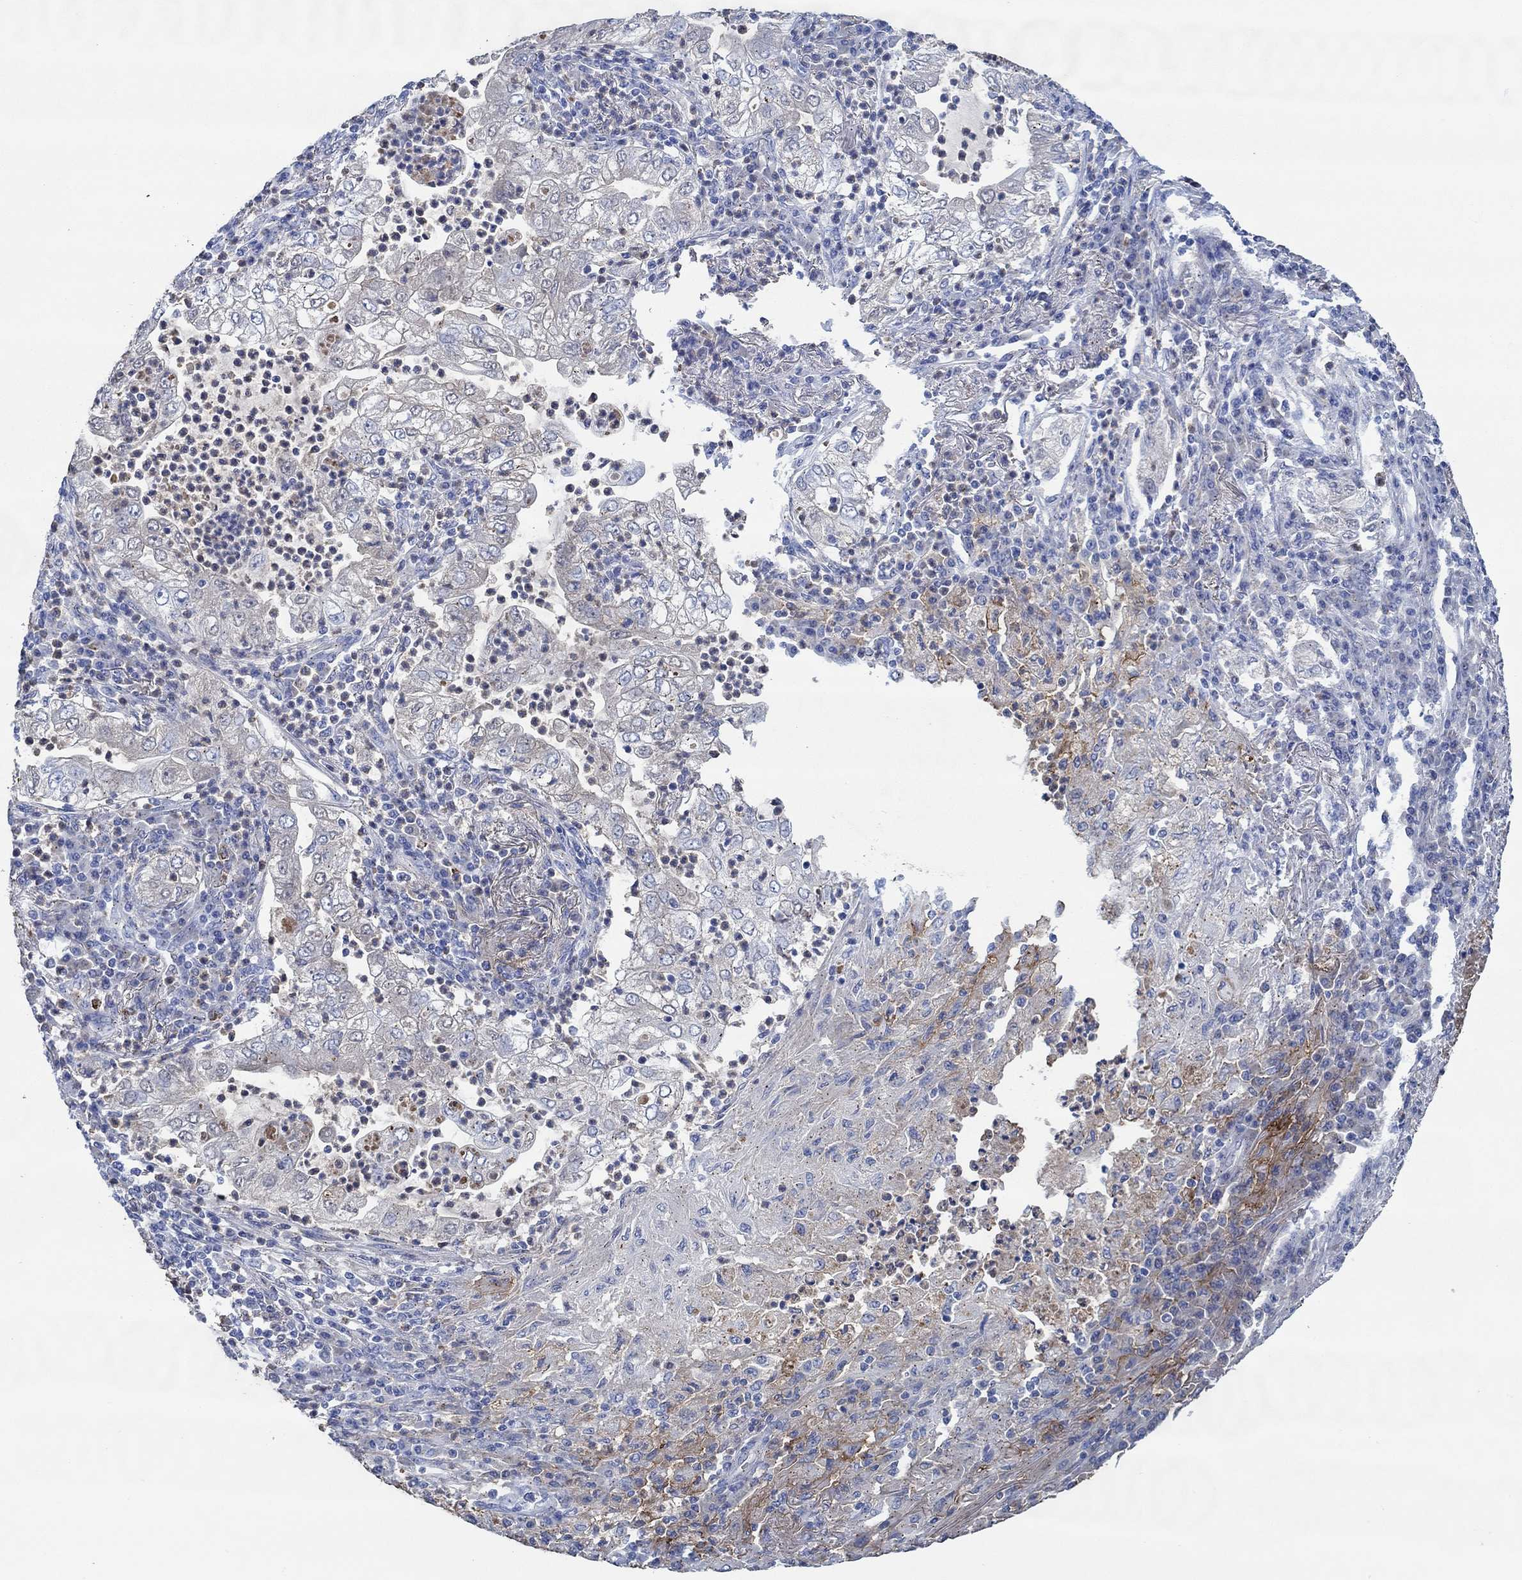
{"staining": {"intensity": "moderate", "quantity": "25%-75%", "location": "cytoplasmic/membranous"}, "tissue": "lung cancer", "cell_type": "Tumor cells", "image_type": "cancer", "snomed": [{"axis": "morphology", "description": "Adenocarcinoma, NOS"}, {"axis": "topography", "description": "Lung"}], "caption": "Brown immunohistochemical staining in lung cancer (adenocarcinoma) reveals moderate cytoplasmic/membranous expression in approximately 25%-75% of tumor cells. (IHC, brightfield microscopy, high magnification).", "gene": "CPM", "patient": {"sex": "female", "age": 73}}